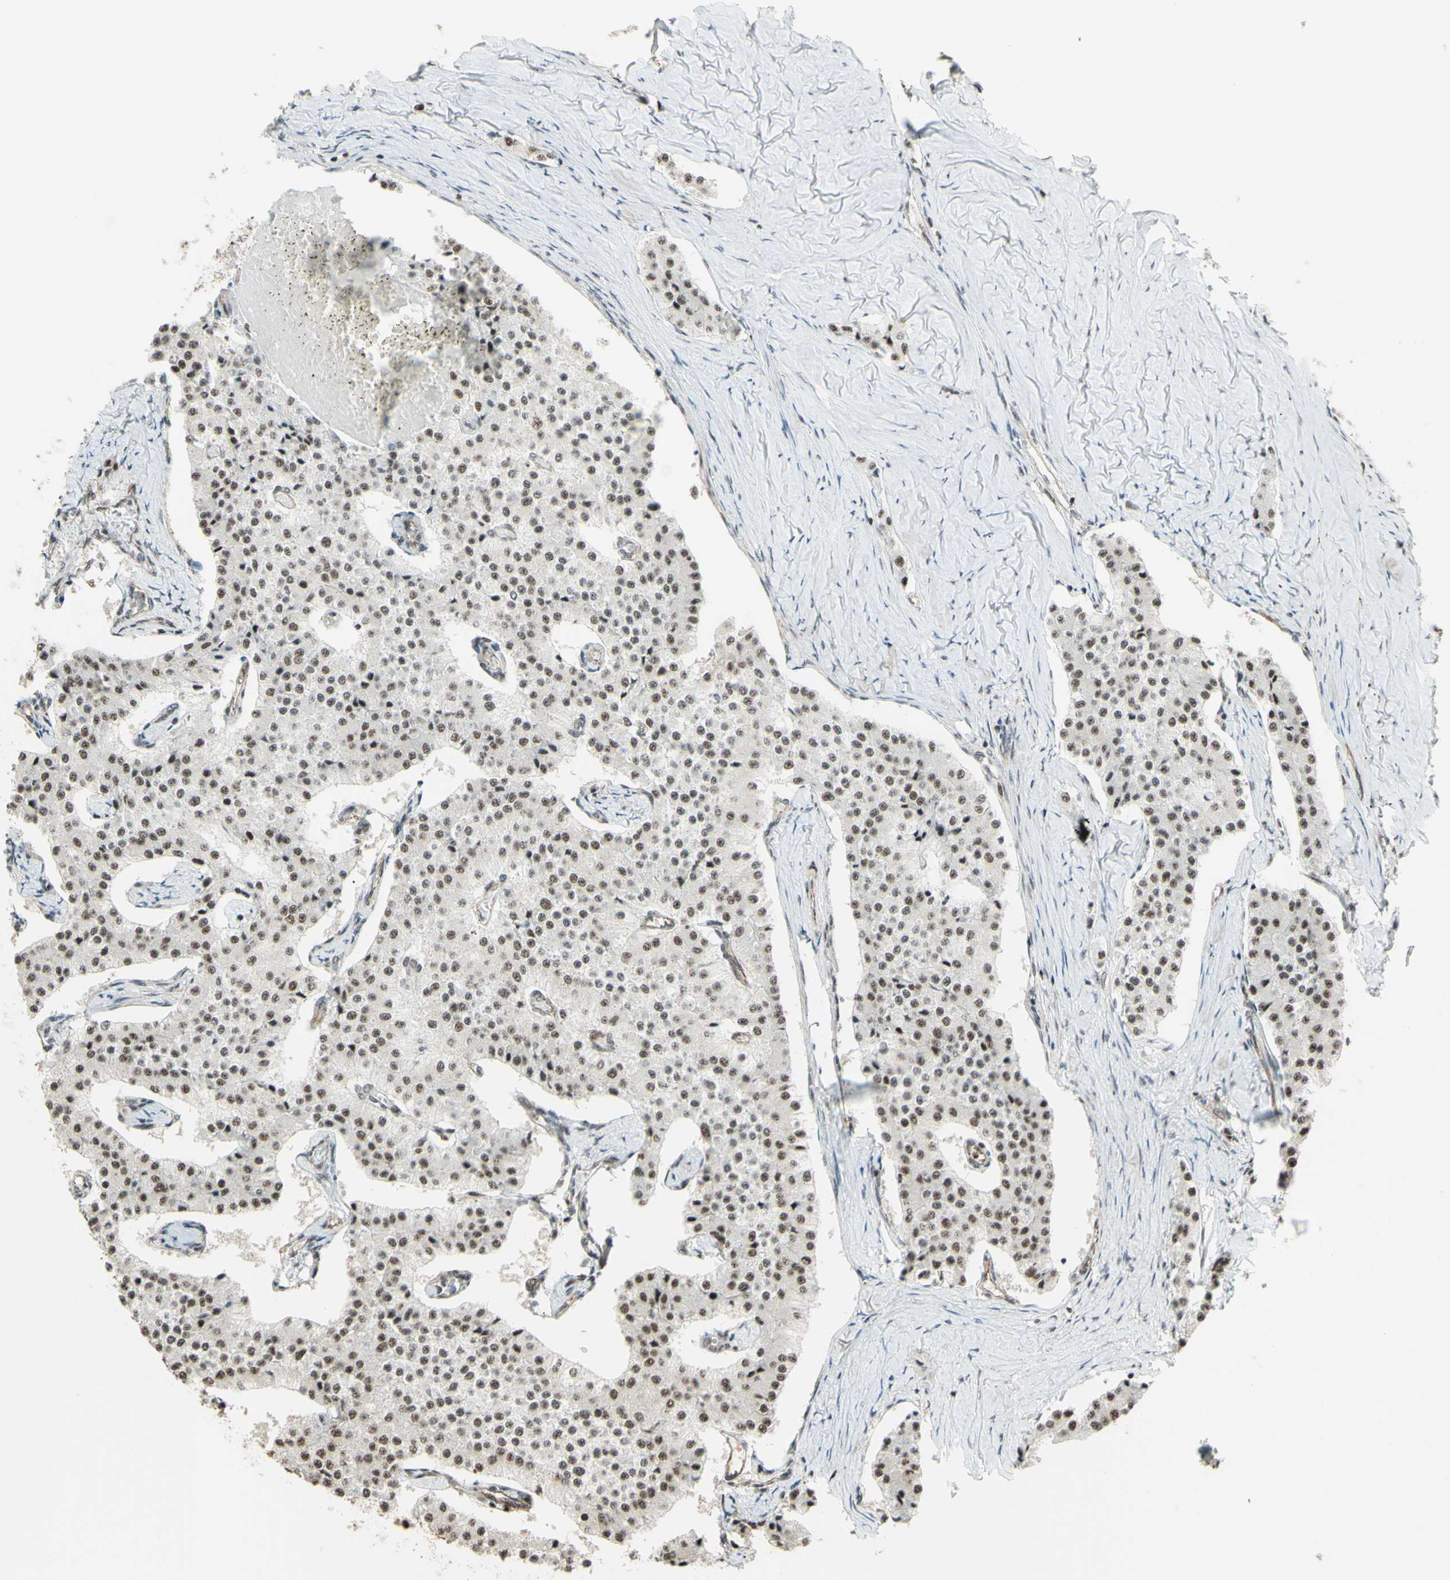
{"staining": {"intensity": "moderate", "quantity": ">75%", "location": "nuclear"}, "tissue": "carcinoid", "cell_type": "Tumor cells", "image_type": "cancer", "snomed": [{"axis": "morphology", "description": "Carcinoid, malignant, NOS"}, {"axis": "topography", "description": "Colon"}], "caption": "Protein staining reveals moderate nuclear expression in about >75% of tumor cells in carcinoid (malignant).", "gene": "SAP18", "patient": {"sex": "female", "age": 52}}